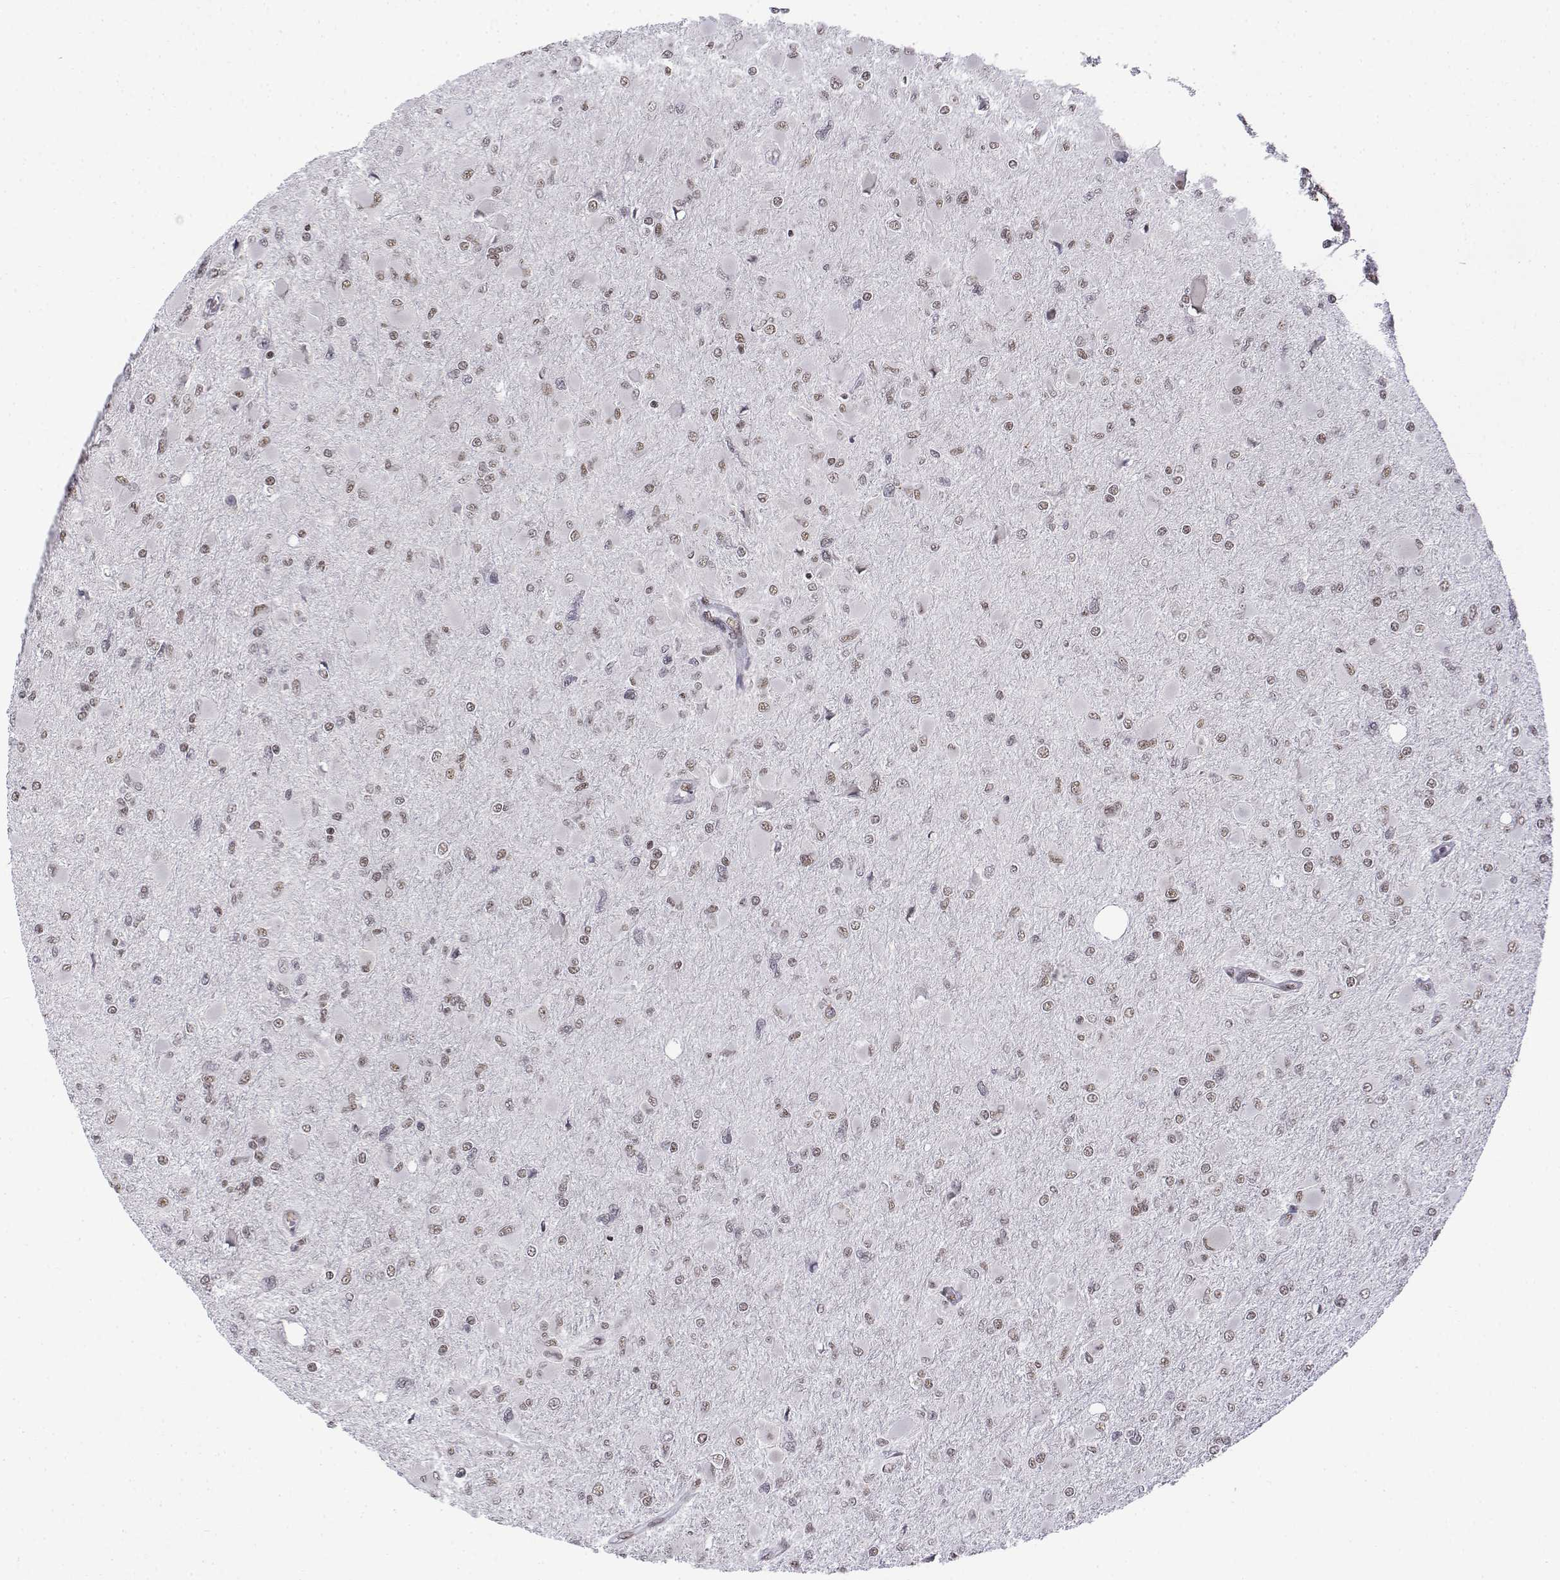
{"staining": {"intensity": "weak", "quantity": "25%-75%", "location": "nuclear"}, "tissue": "glioma", "cell_type": "Tumor cells", "image_type": "cancer", "snomed": [{"axis": "morphology", "description": "Glioma, malignant, High grade"}, {"axis": "topography", "description": "Cerebral cortex"}], "caption": "Immunohistochemistry (IHC) (DAB (3,3'-diaminobenzidine)) staining of malignant glioma (high-grade) exhibits weak nuclear protein expression in approximately 25%-75% of tumor cells.", "gene": "SETD1A", "patient": {"sex": "female", "age": 36}}